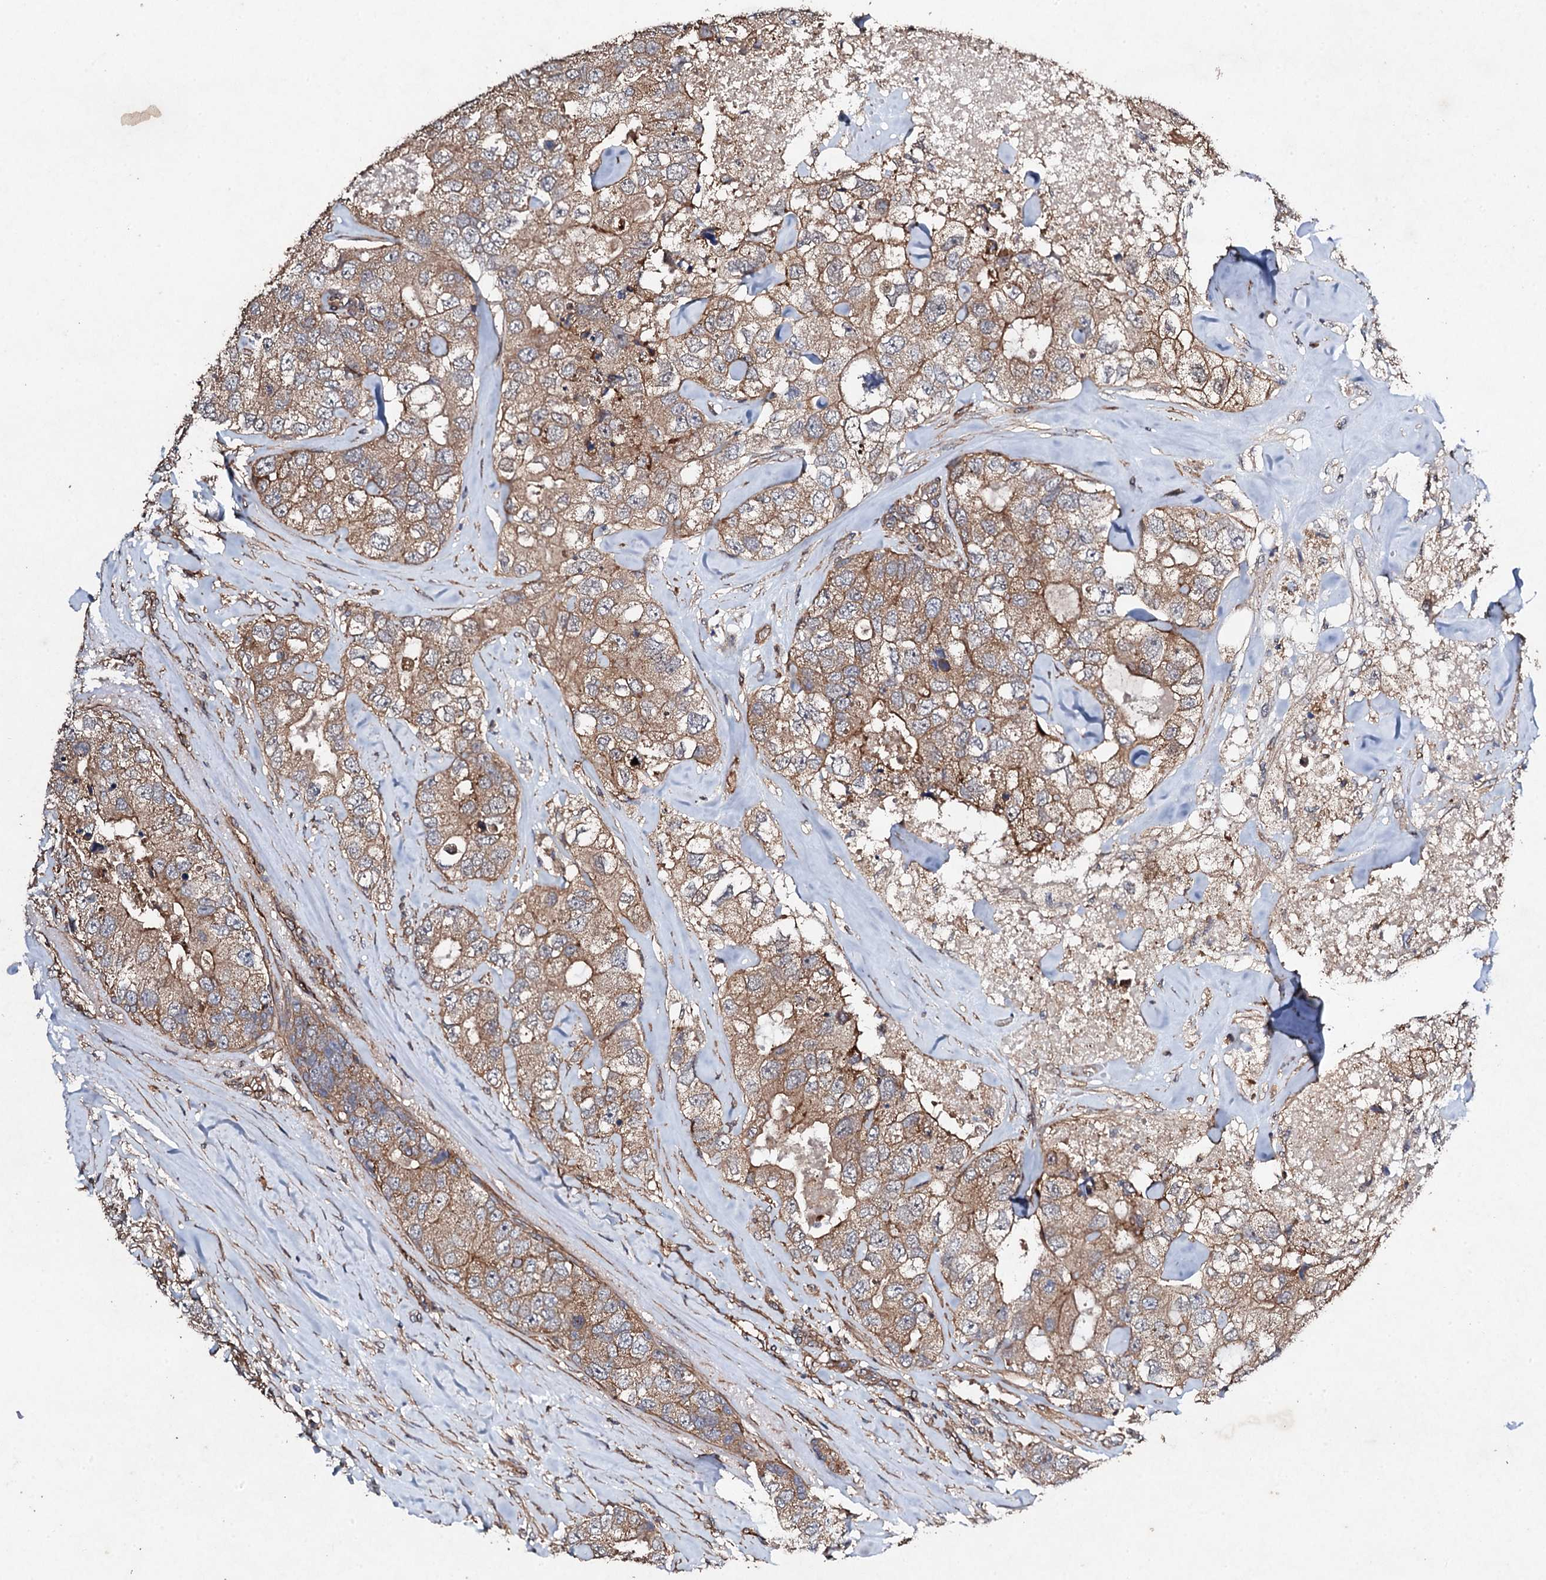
{"staining": {"intensity": "moderate", "quantity": ">75%", "location": "cytoplasmic/membranous"}, "tissue": "breast cancer", "cell_type": "Tumor cells", "image_type": "cancer", "snomed": [{"axis": "morphology", "description": "Duct carcinoma"}, {"axis": "topography", "description": "Breast"}], "caption": "Moderate cytoplasmic/membranous protein positivity is present in about >75% of tumor cells in breast infiltrating ductal carcinoma.", "gene": "MOCOS", "patient": {"sex": "female", "age": 62}}